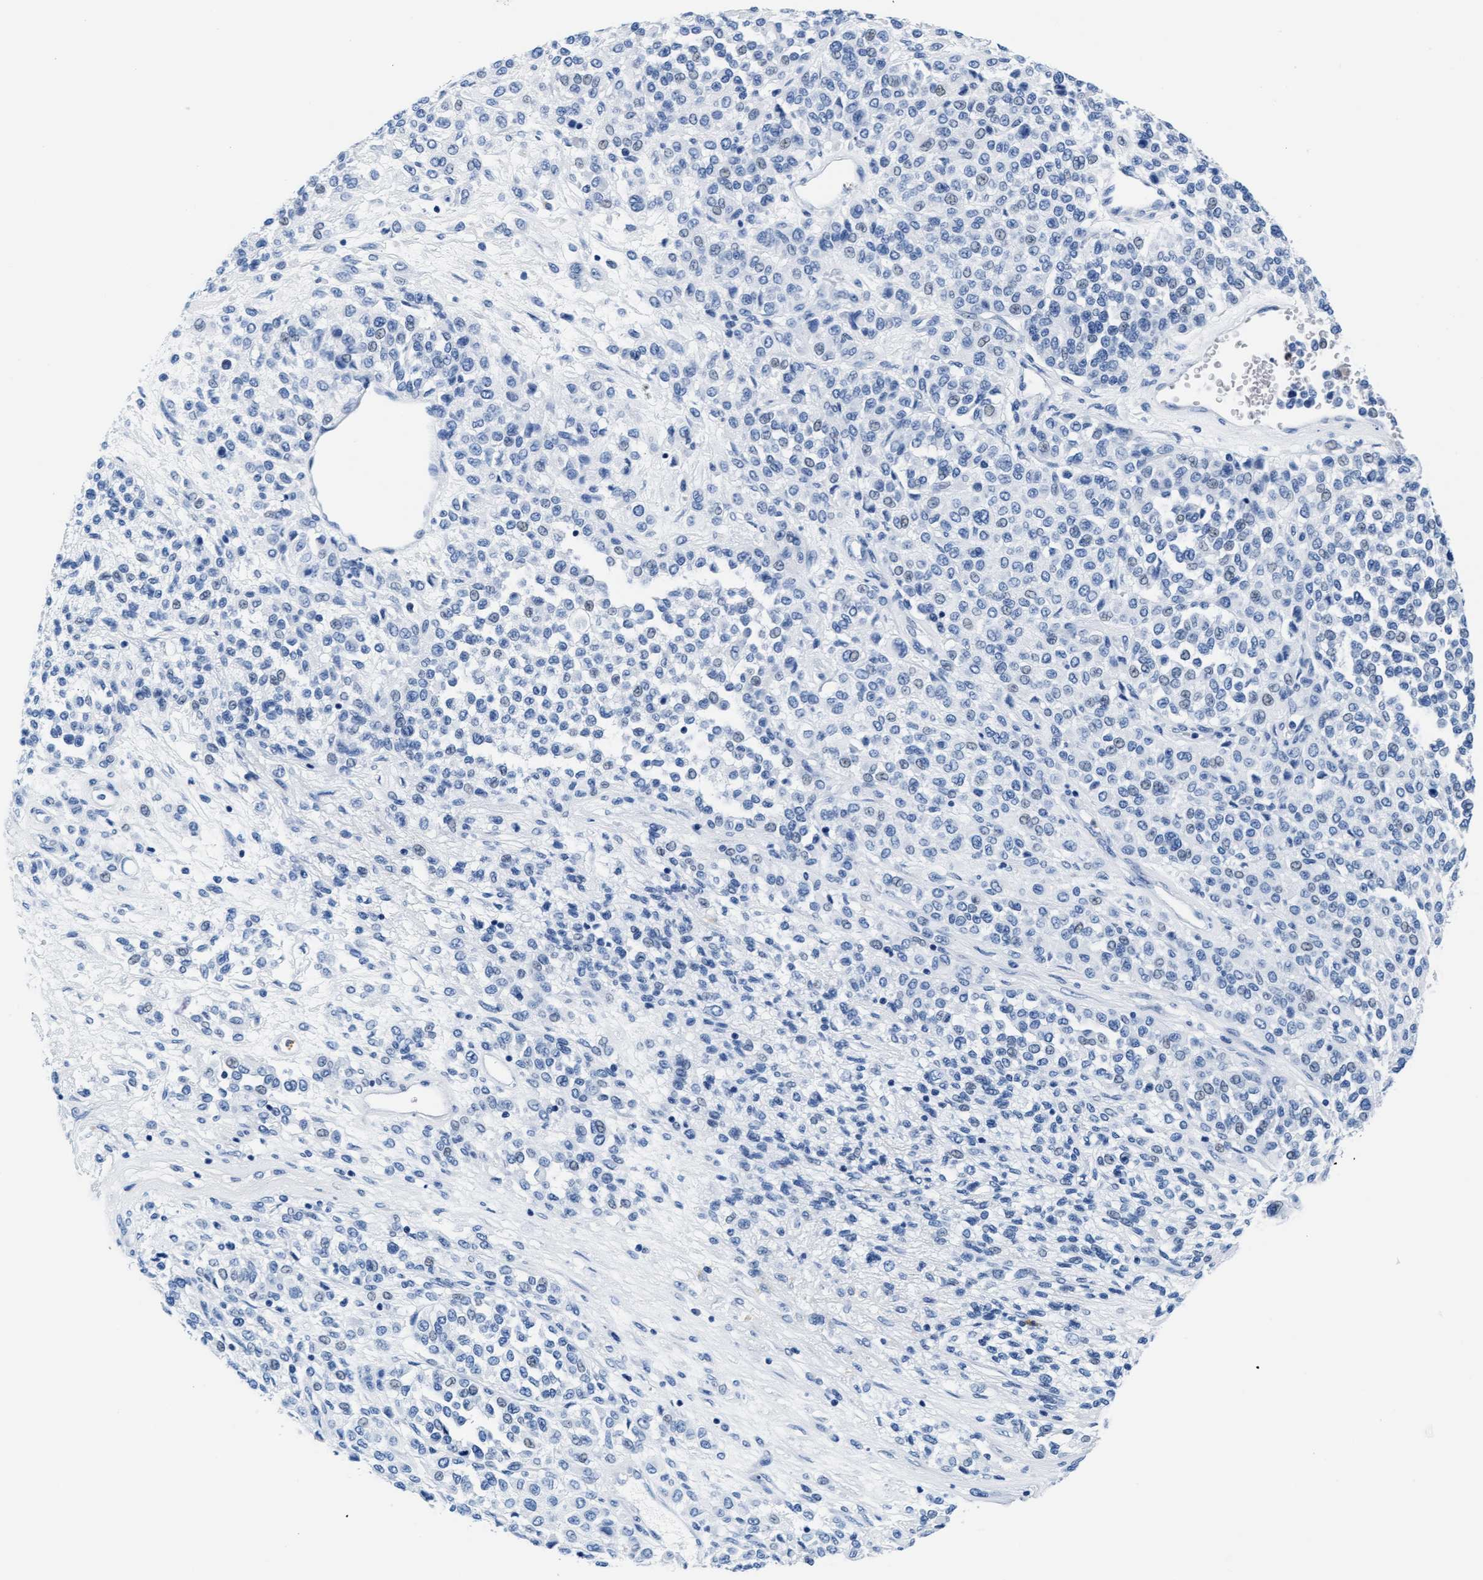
{"staining": {"intensity": "negative", "quantity": "none", "location": "none"}, "tissue": "melanoma", "cell_type": "Tumor cells", "image_type": "cancer", "snomed": [{"axis": "morphology", "description": "Malignant melanoma, Metastatic site"}, {"axis": "topography", "description": "Pancreas"}], "caption": "Immunohistochemistry (IHC) of human melanoma demonstrates no positivity in tumor cells.", "gene": "MMP8", "patient": {"sex": "female", "age": 30}}